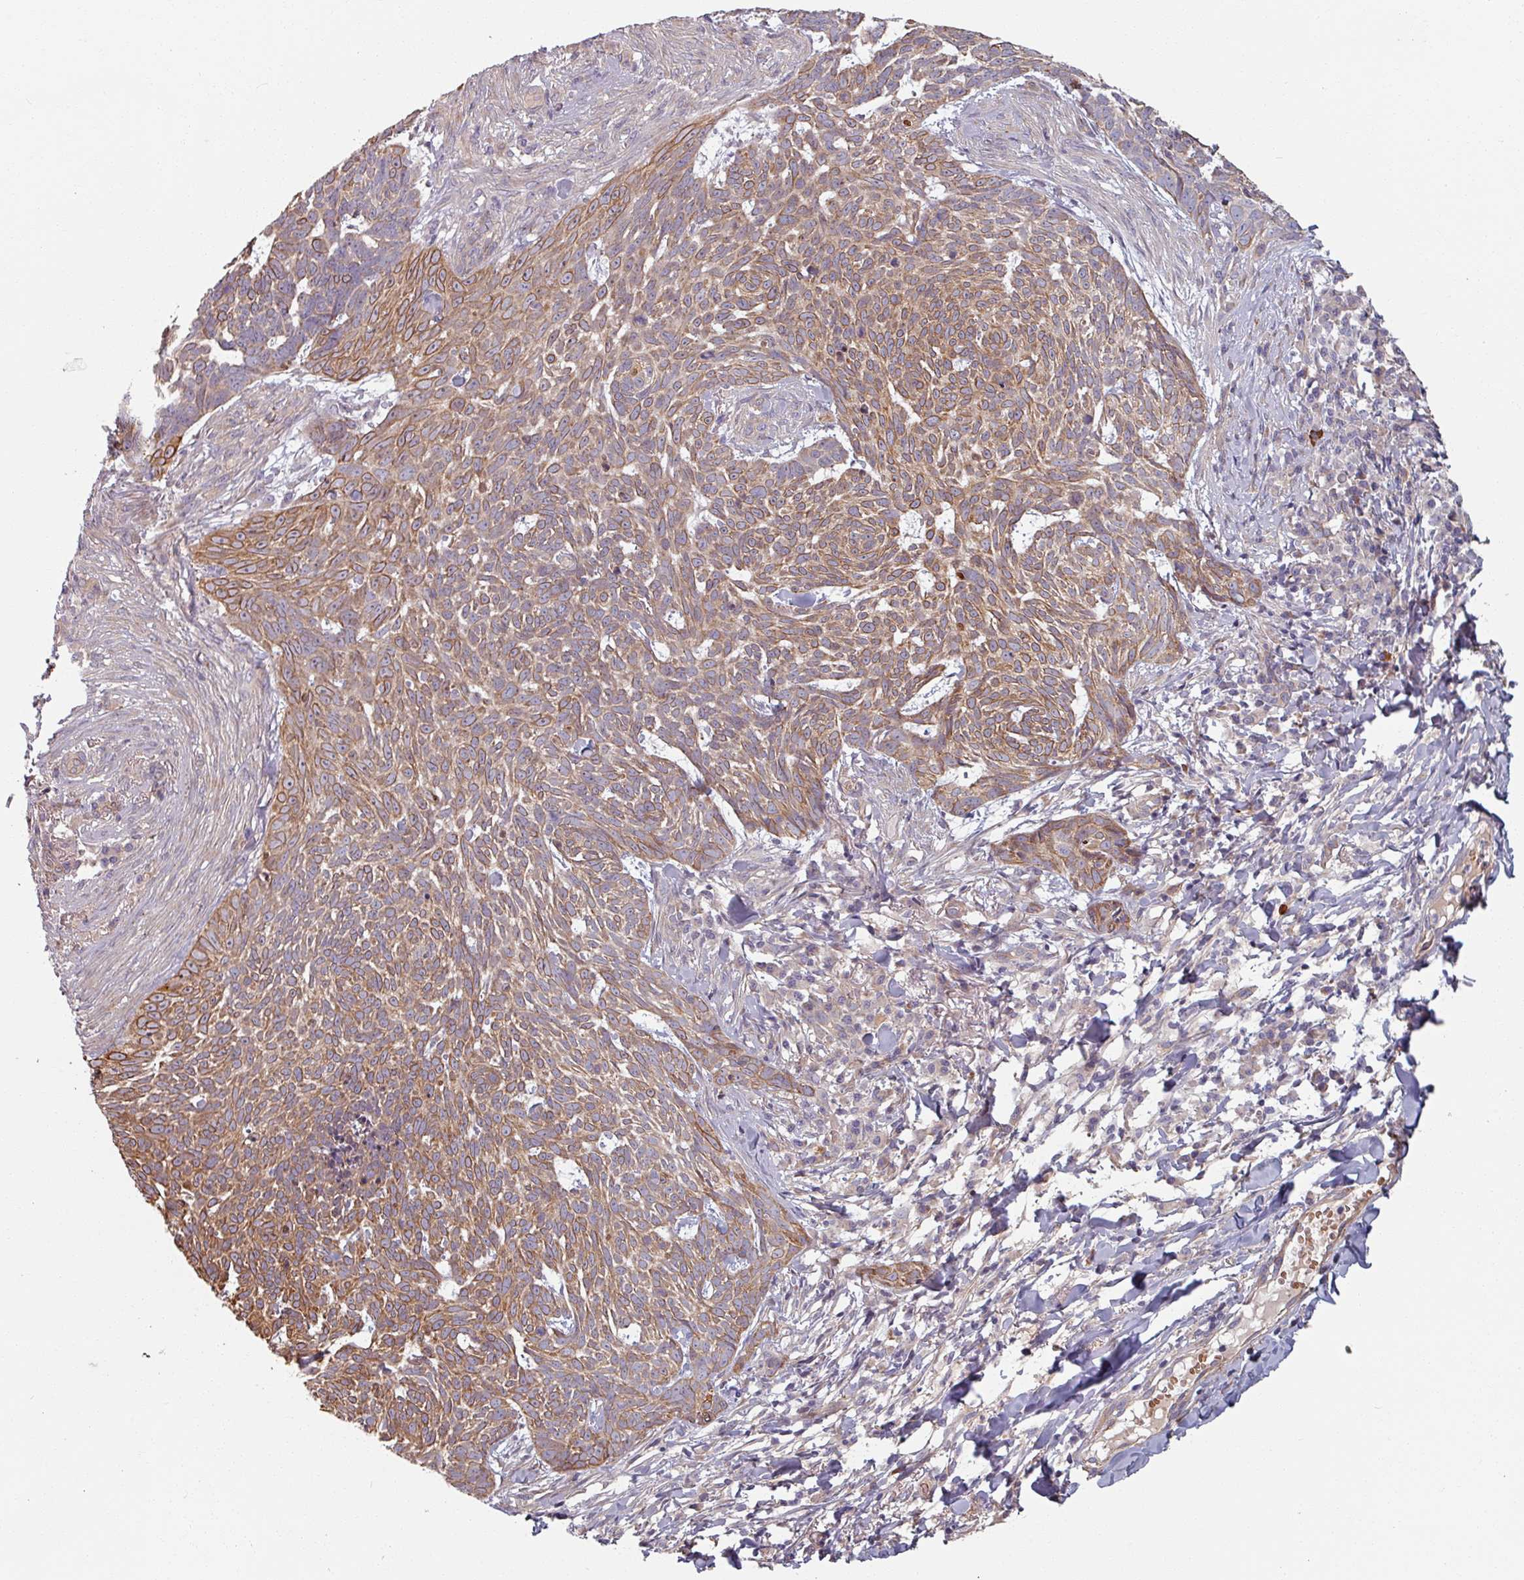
{"staining": {"intensity": "moderate", "quantity": ">75%", "location": "cytoplasmic/membranous"}, "tissue": "skin cancer", "cell_type": "Tumor cells", "image_type": "cancer", "snomed": [{"axis": "morphology", "description": "Basal cell carcinoma"}, {"axis": "topography", "description": "Skin"}], "caption": "Skin cancer stained with DAB immunohistochemistry (IHC) demonstrates medium levels of moderate cytoplasmic/membranous positivity in about >75% of tumor cells. (Stains: DAB in brown, nuclei in blue, Microscopy: brightfield microscopy at high magnification).", "gene": "C4BPB", "patient": {"sex": "female", "age": 93}}